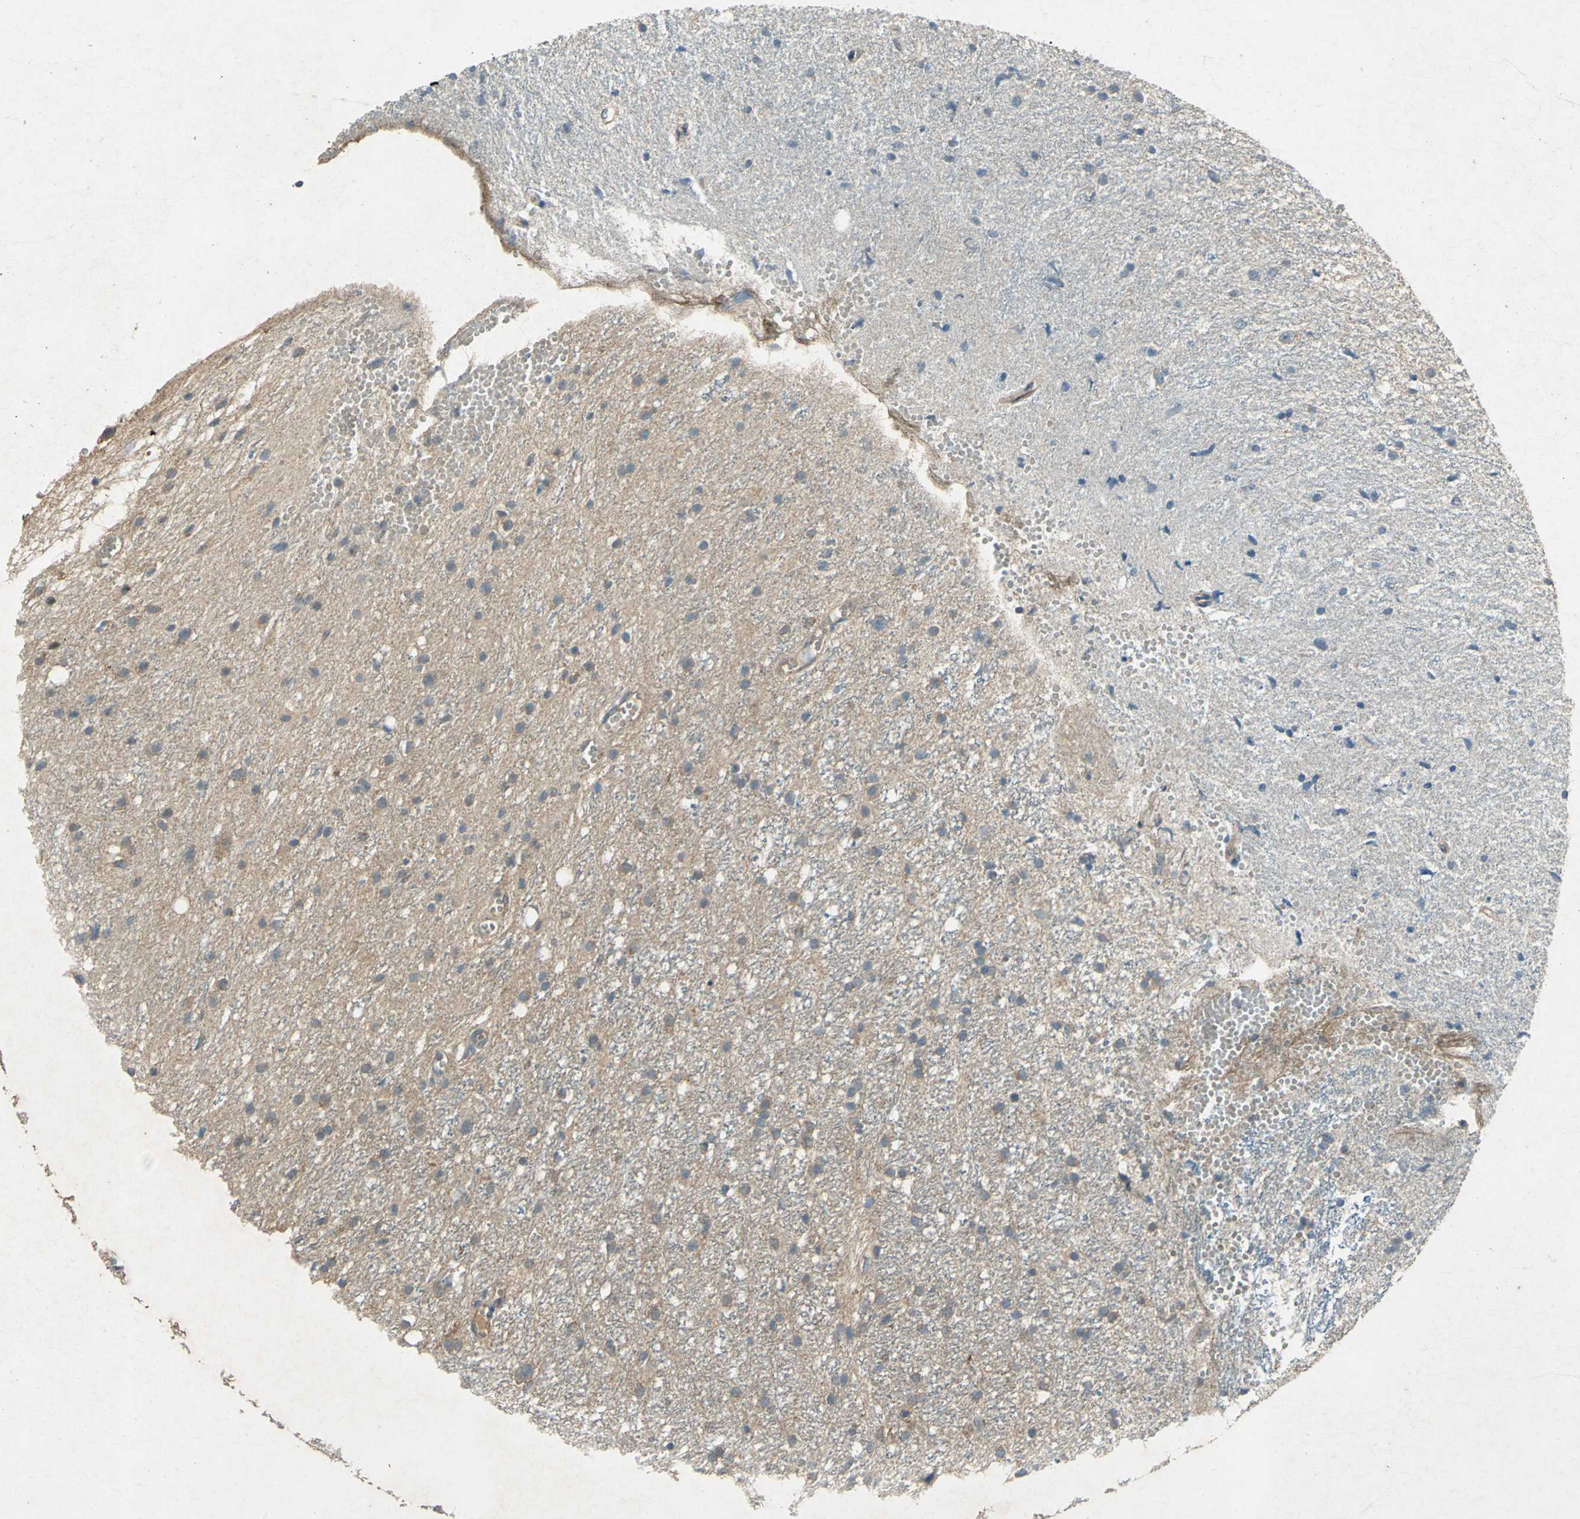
{"staining": {"intensity": "weak", "quantity": "25%-75%", "location": "cytoplasmic/membranous"}, "tissue": "glioma", "cell_type": "Tumor cells", "image_type": "cancer", "snomed": [{"axis": "morphology", "description": "Glioma, malignant, High grade"}, {"axis": "topography", "description": "Brain"}], "caption": "This histopathology image demonstrates immunohistochemistry (IHC) staining of high-grade glioma (malignant), with low weak cytoplasmic/membranous positivity in about 25%-75% of tumor cells.", "gene": "EMCN", "patient": {"sex": "female", "age": 59}}